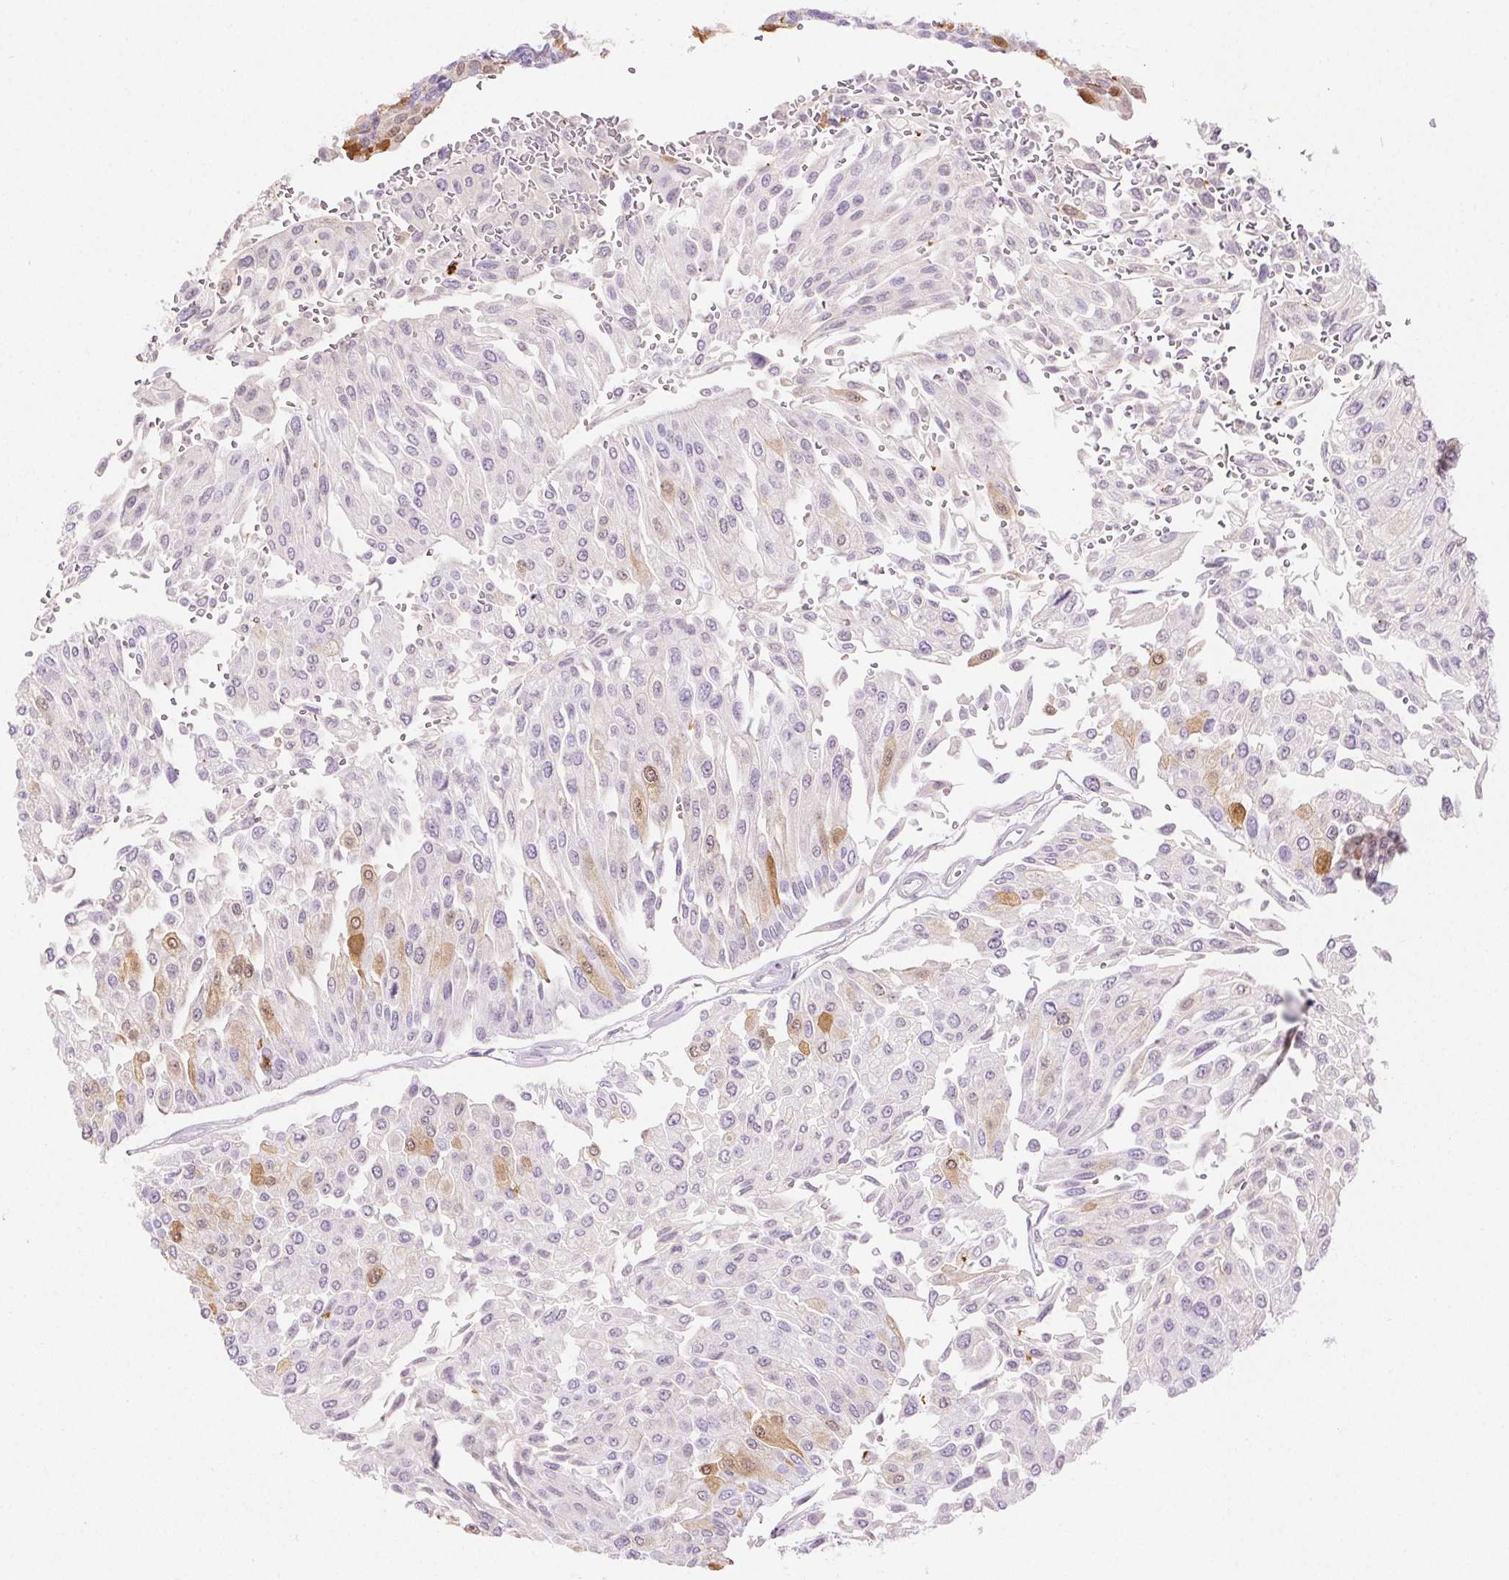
{"staining": {"intensity": "moderate", "quantity": "<25%", "location": "cytoplasmic/membranous,nuclear"}, "tissue": "urothelial cancer", "cell_type": "Tumor cells", "image_type": "cancer", "snomed": [{"axis": "morphology", "description": "Urothelial carcinoma, NOS"}, {"axis": "topography", "description": "Urinary bladder"}], "caption": "The micrograph demonstrates a brown stain indicating the presence of a protein in the cytoplasmic/membranous and nuclear of tumor cells in transitional cell carcinoma.", "gene": "SPRR3", "patient": {"sex": "male", "age": 67}}